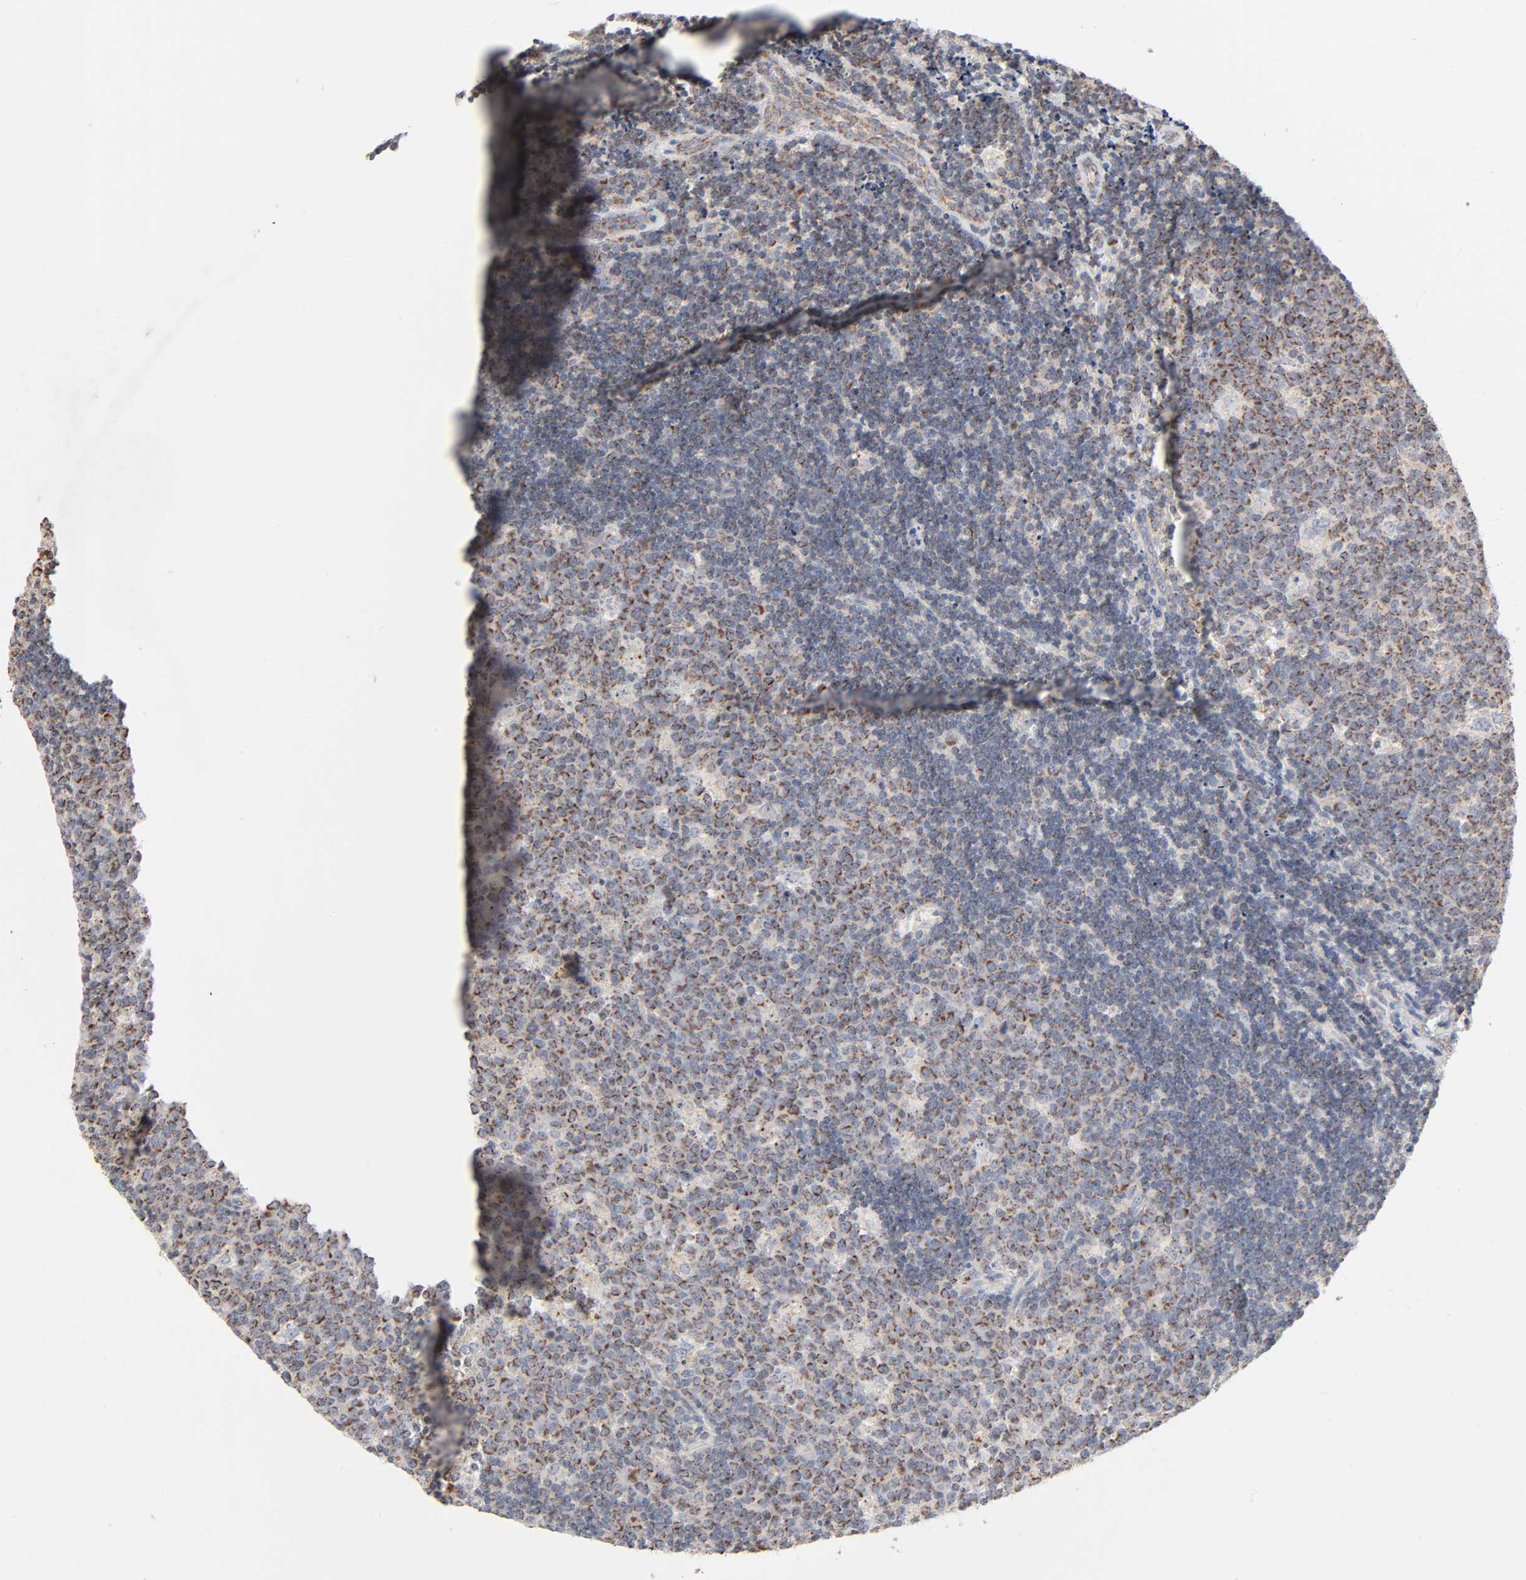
{"staining": {"intensity": "moderate", "quantity": ">75%", "location": "cytoplasmic/membranous"}, "tissue": "lymph node", "cell_type": "Germinal center cells", "image_type": "normal", "snomed": [{"axis": "morphology", "description": "Normal tissue, NOS"}, {"axis": "topography", "description": "Lymph node"}, {"axis": "topography", "description": "Salivary gland"}], "caption": "Lymph node stained with DAB (3,3'-diaminobenzidine) immunohistochemistry displays medium levels of moderate cytoplasmic/membranous staining in approximately >75% of germinal center cells.", "gene": "SYT16", "patient": {"sex": "male", "age": 8}}